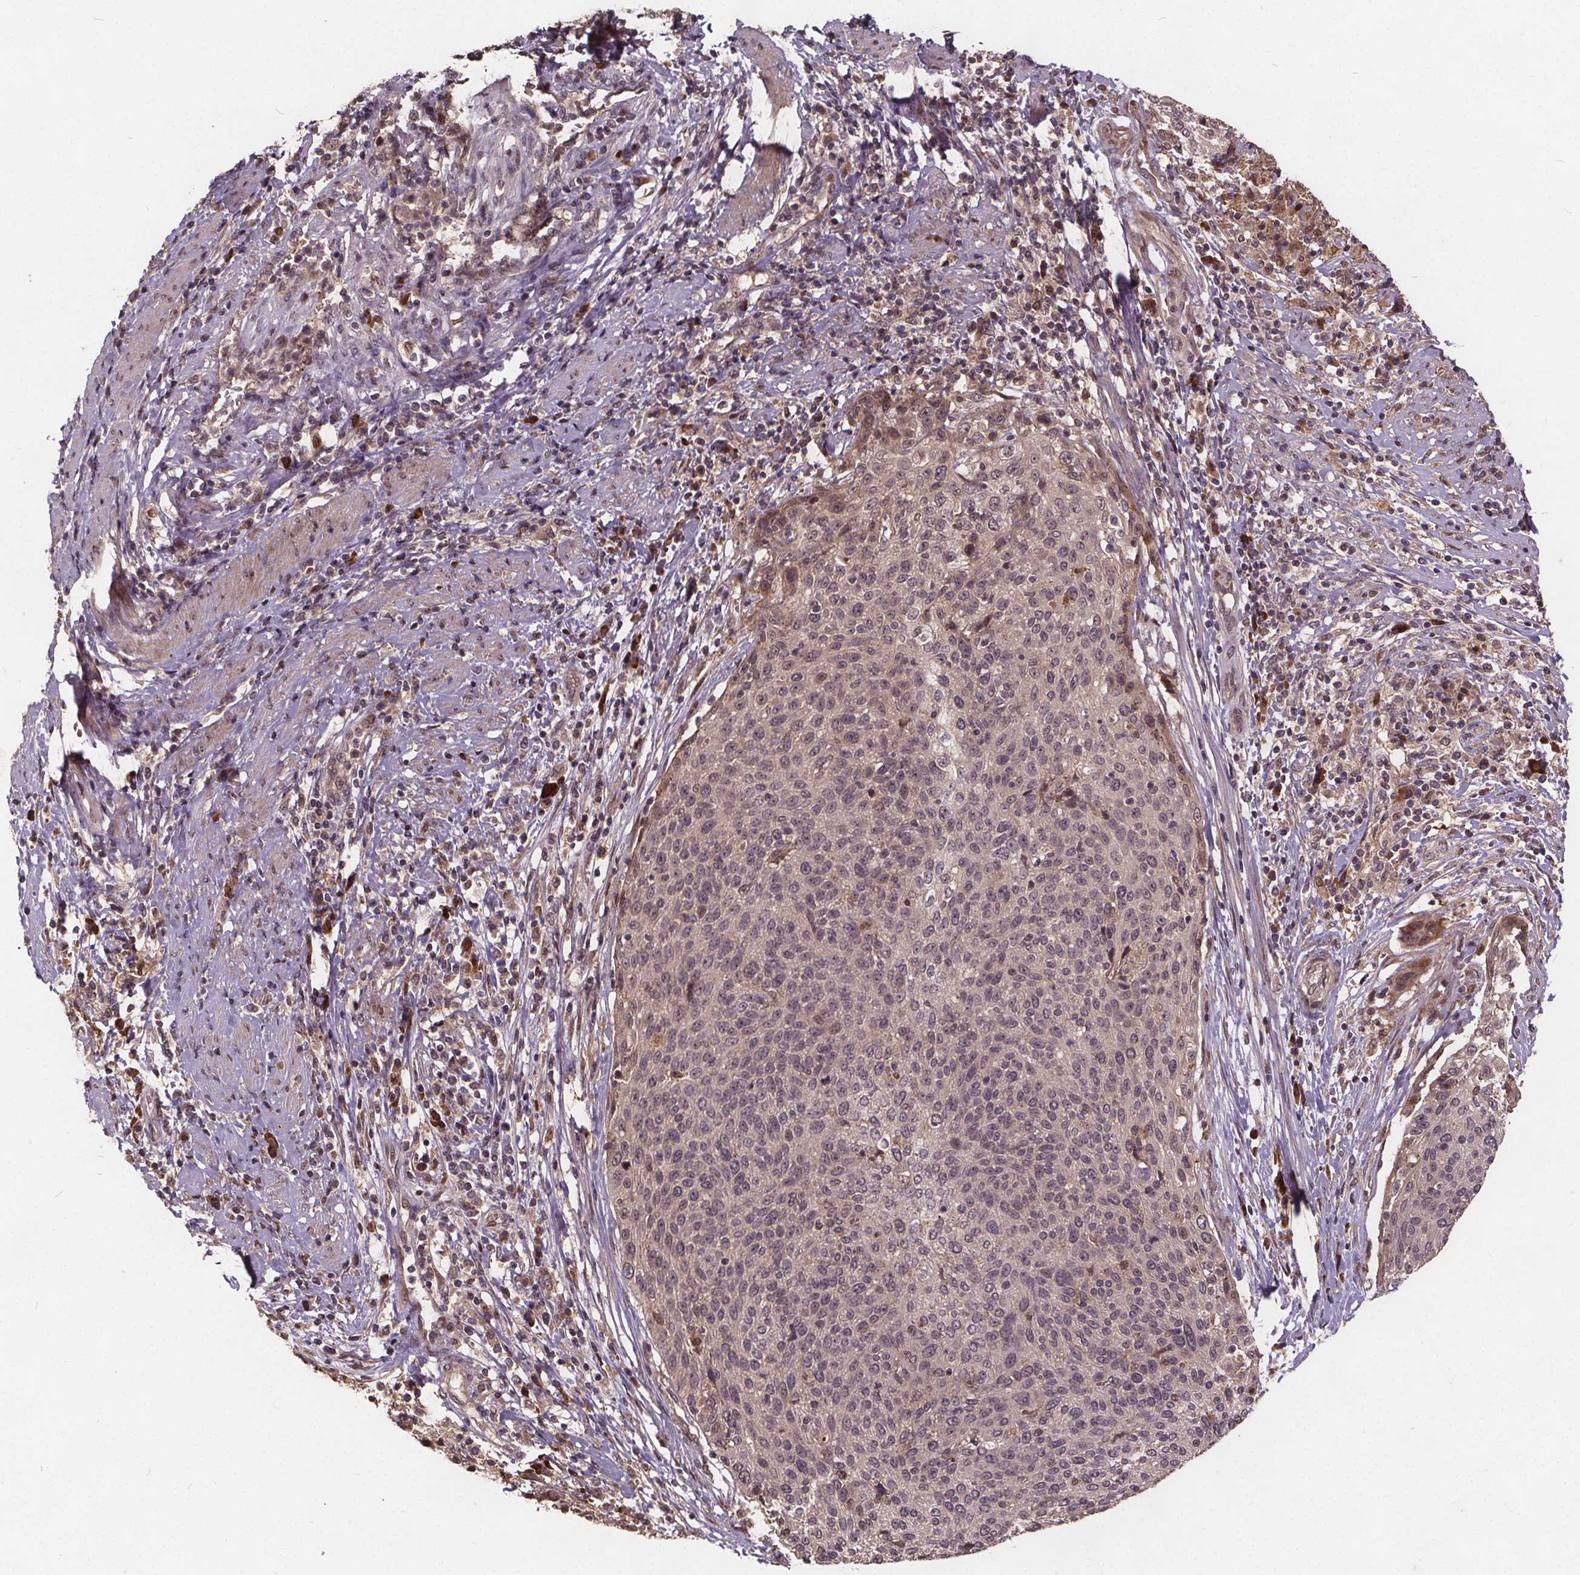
{"staining": {"intensity": "negative", "quantity": "none", "location": "none"}, "tissue": "cervical cancer", "cell_type": "Tumor cells", "image_type": "cancer", "snomed": [{"axis": "morphology", "description": "Squamous cell carcinoma, NOS"}, {"axis": "topography", "description": "Cervix"}], "caption": "Immunohistochemical staining of human squamous cell carcinoma (cervical) exhibits no significant staining in tumor cells.", "gene": "USP9X", "patient": {"sex": "female", "age": 31}}